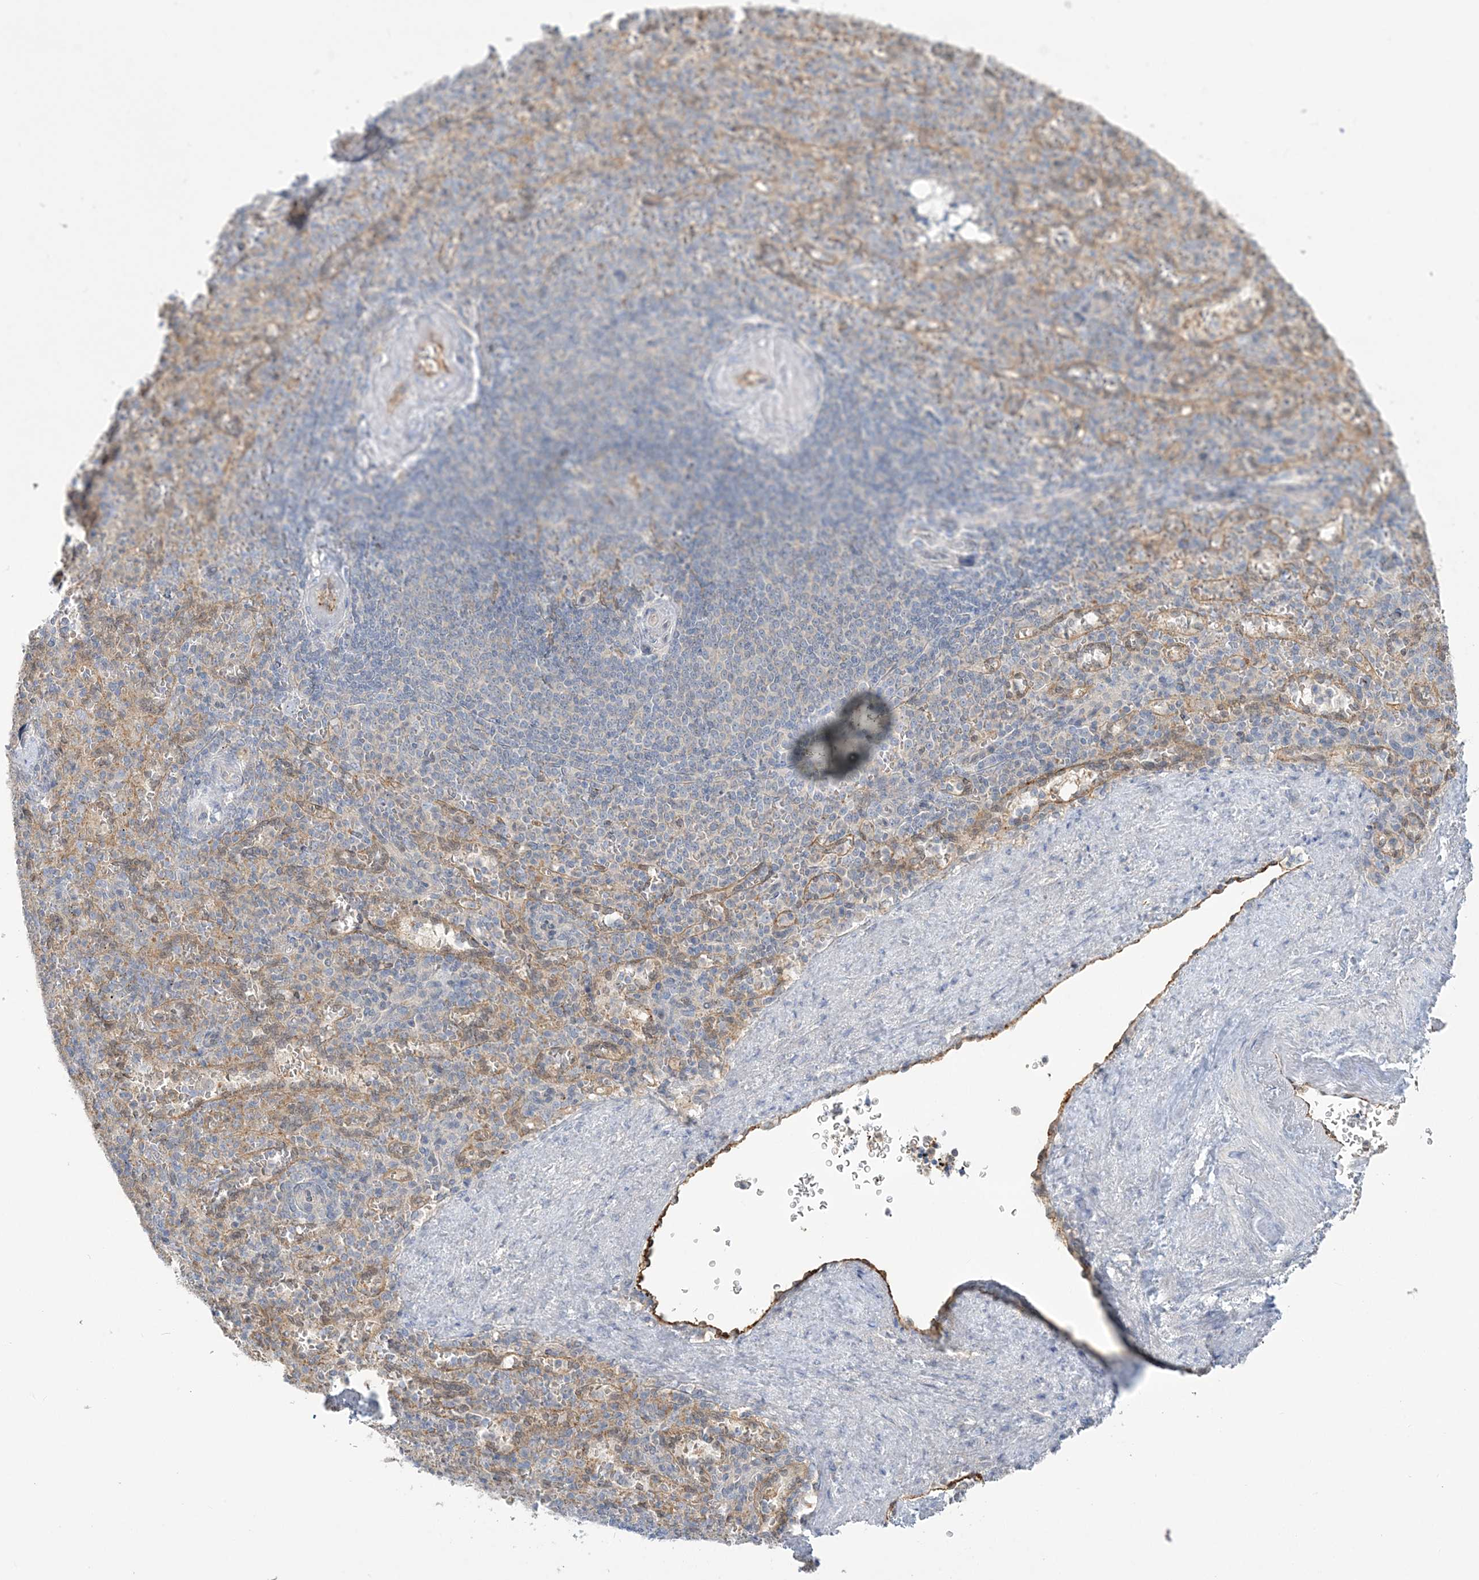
{"staining": {"intensity": "negative", "quantity": "none", "location": "none"}, "tissue": "spleen", "cell_type": "Cells in red pulp", "image_type": "normal", "snomed": [{"axis": "morphology", "description": "Normal tissue, NOS"}, {"axis": "topography", "description": "Spleen"}], "caption": "Immunohistochemistry (IHC) histopathology image of benign spleen: spleen stained with DAB (3,3'-diaminobenzidine) displays no significant protein positivity in cells in red pulp. The staining is performed using DAB brown chromogen with nuclei counter-stained in using hematoxylin.", "gene": "INPP1", "patient": {"sex": "female", "age": 74}}